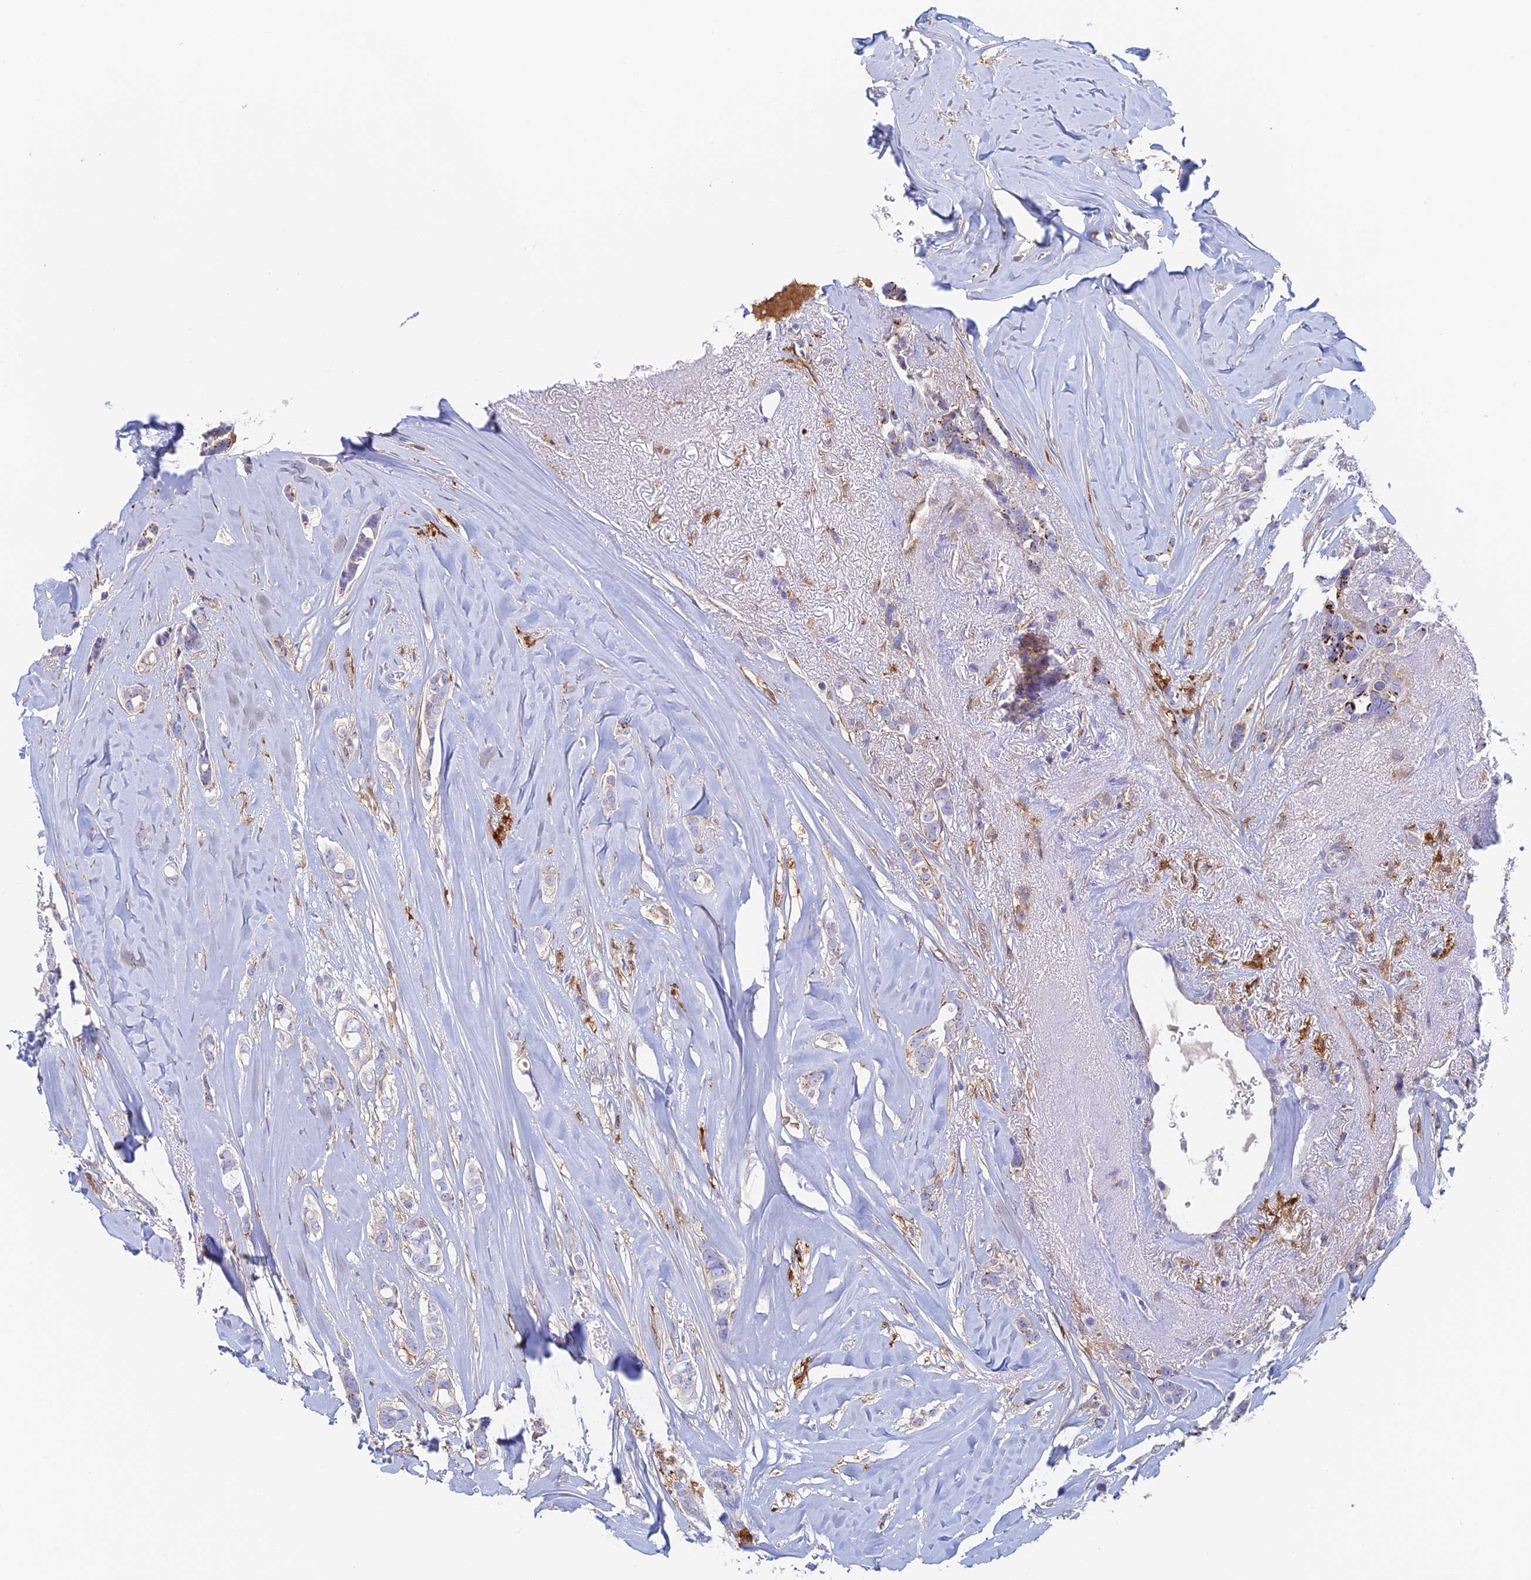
{"staining": {"intensity": "strong", "quantity": "<25%", "location": "cytoplasmic/membranous"}, "tissue": "breast cancer", "cell_type": "Tumor cells", "image_type": "cancer", "snomed": [{"axis": "morphology", "description": "Lobular carcinoma"}, {"axis": "topography", "description": "Breast"}], "caption": "This photomicrograph displays lobular carcinoma (breast) stained with immunohistochemistry (IHC) to label a protein in brown. The cytoplasmic/membranous of tumor cells show strong positivity for the protein. Nuclei are counter-stained blue.", "gene": "SLC24A3", "patient": {"sex": "female", "age": 51}}